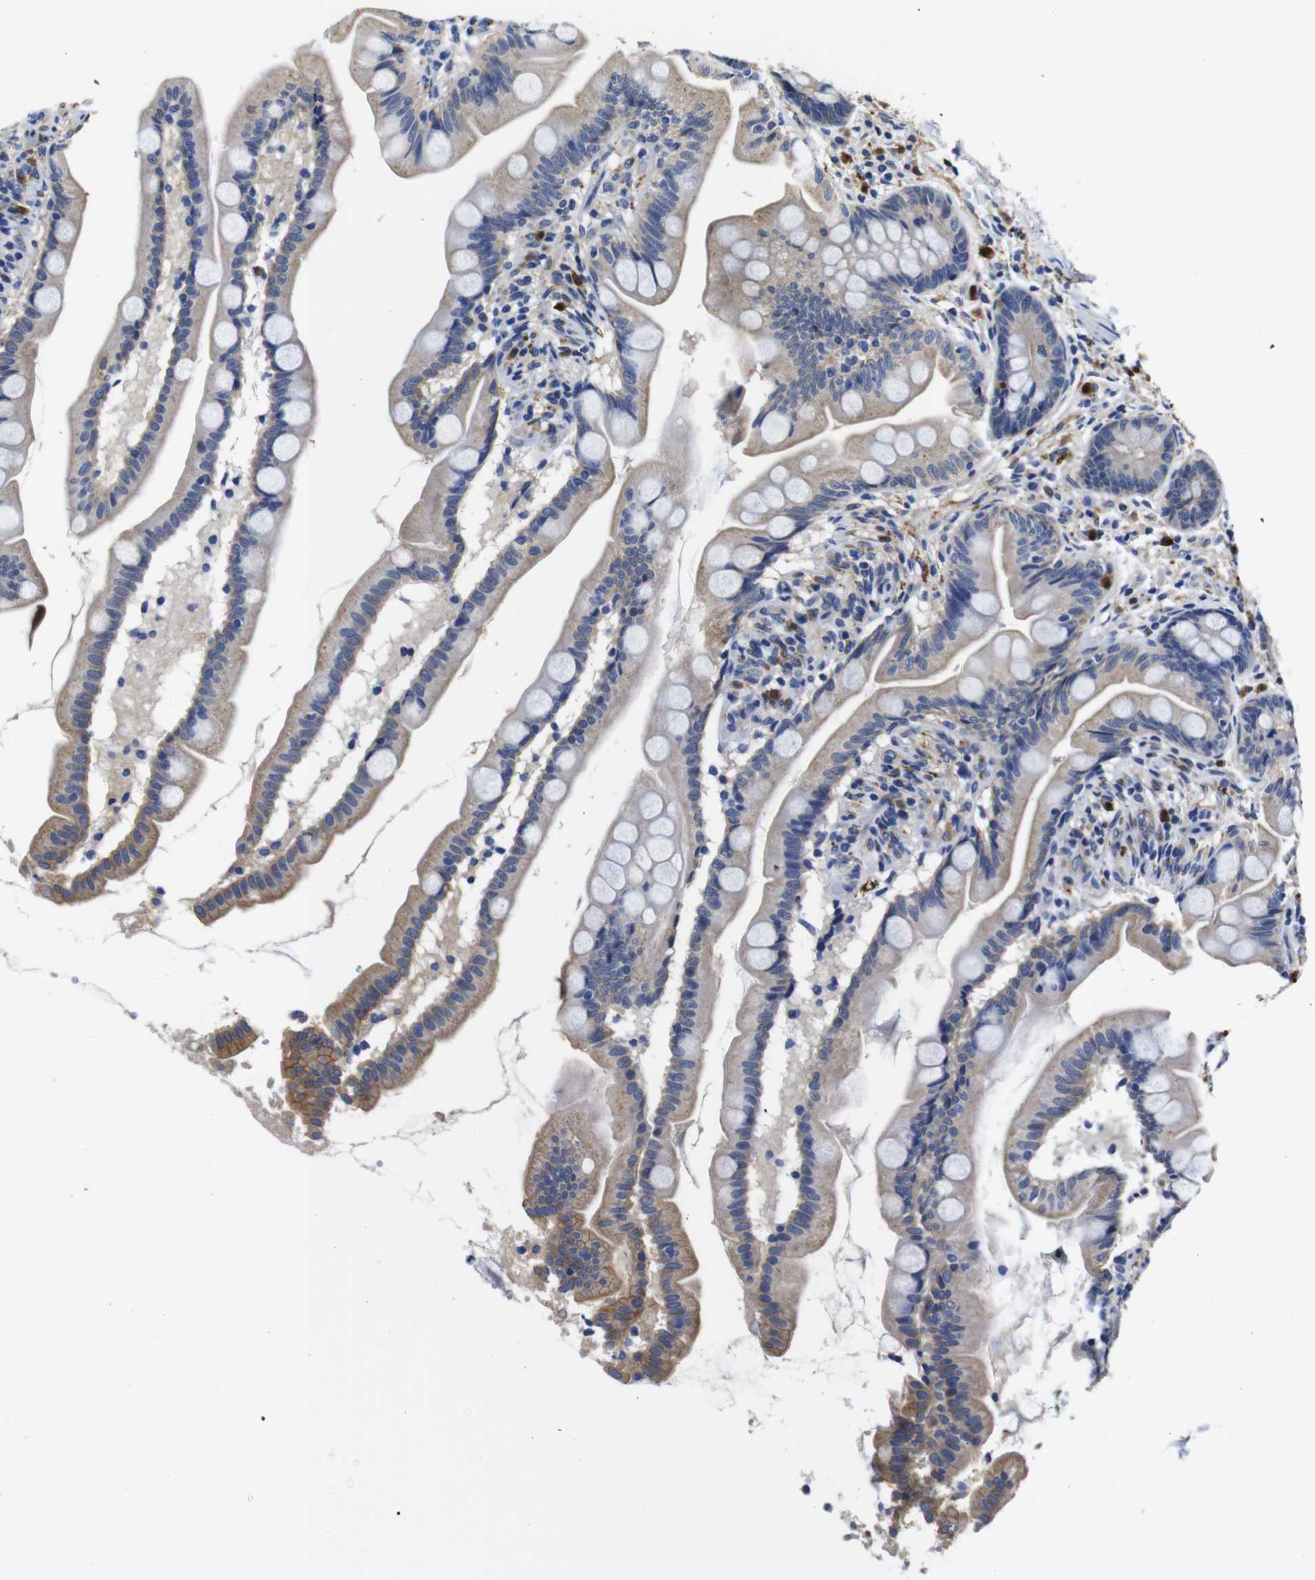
{"staining": {"intensity": "weak", "quantity": "25%-75%", "location": "cytoplasmic/membranous"}, "tissue": "small intestine", "cell_type": "Glandular cells", "image_type": "normal", "snomed": [{"axis": "morphology", "description": "Normal tissue, NOS"}, {"axis": "topography", "description": "Small intestine"}], "caption": "Immunohistochemistry (IHC) staining of unremarkable small intestine, which displays low levels of weak cytoplasmic/membranous staining in about 25%-75% of glandular cells indicating weak cytoplasmic/membranous protein staining. The staining was performed using DAB (3,3'-diaminobenzidine) (brown) for protein detection and nuclei were counterstained in hematoxylin (blue).", "gene": "GIMAP2", "patient": {"sex": "female", "age": 56}}